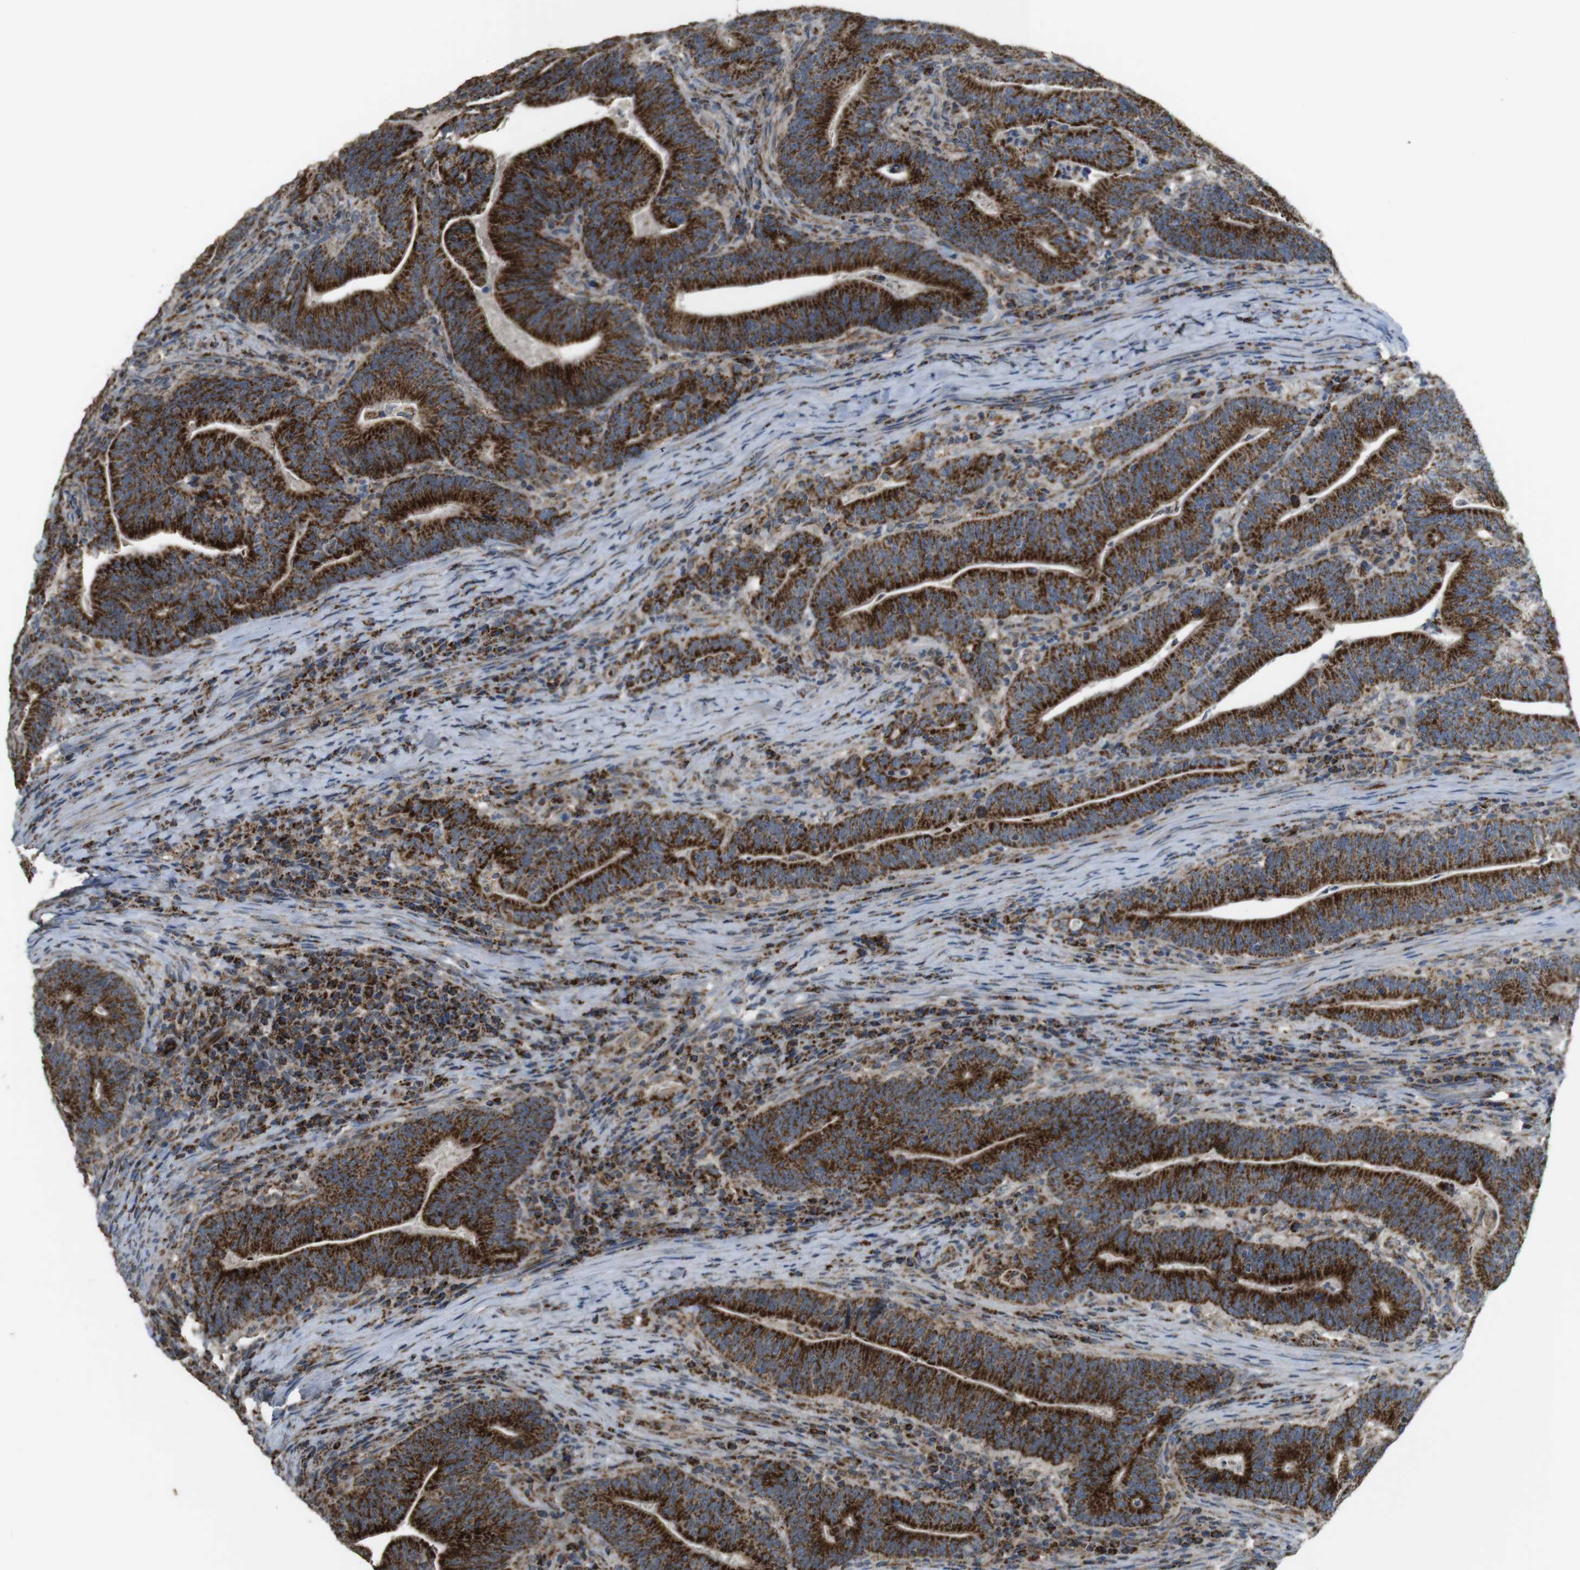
{"staining": {"intensity": "strong", "quantity": ">75%", "location": "cytoplasmic/membranous"}, "tissue": "colorectal cancer", "cell_type": "Tumor cells", "image_type": "cancer", "snomed": [{"axis": "morphology", "description": "Normal tissue, NOS"}, {"axis": "morphology", "description": "Adenocarcinoma, NOS"}, {"axis": "topography", "description": "Colon"}], "caption": "Human colorectal cancer (adenocarcinoma) stained with a protein marker exhibits strong staining in tumor cells.", "gene": "CALHM2", "patient": {"sex": "female", "age": 66}}